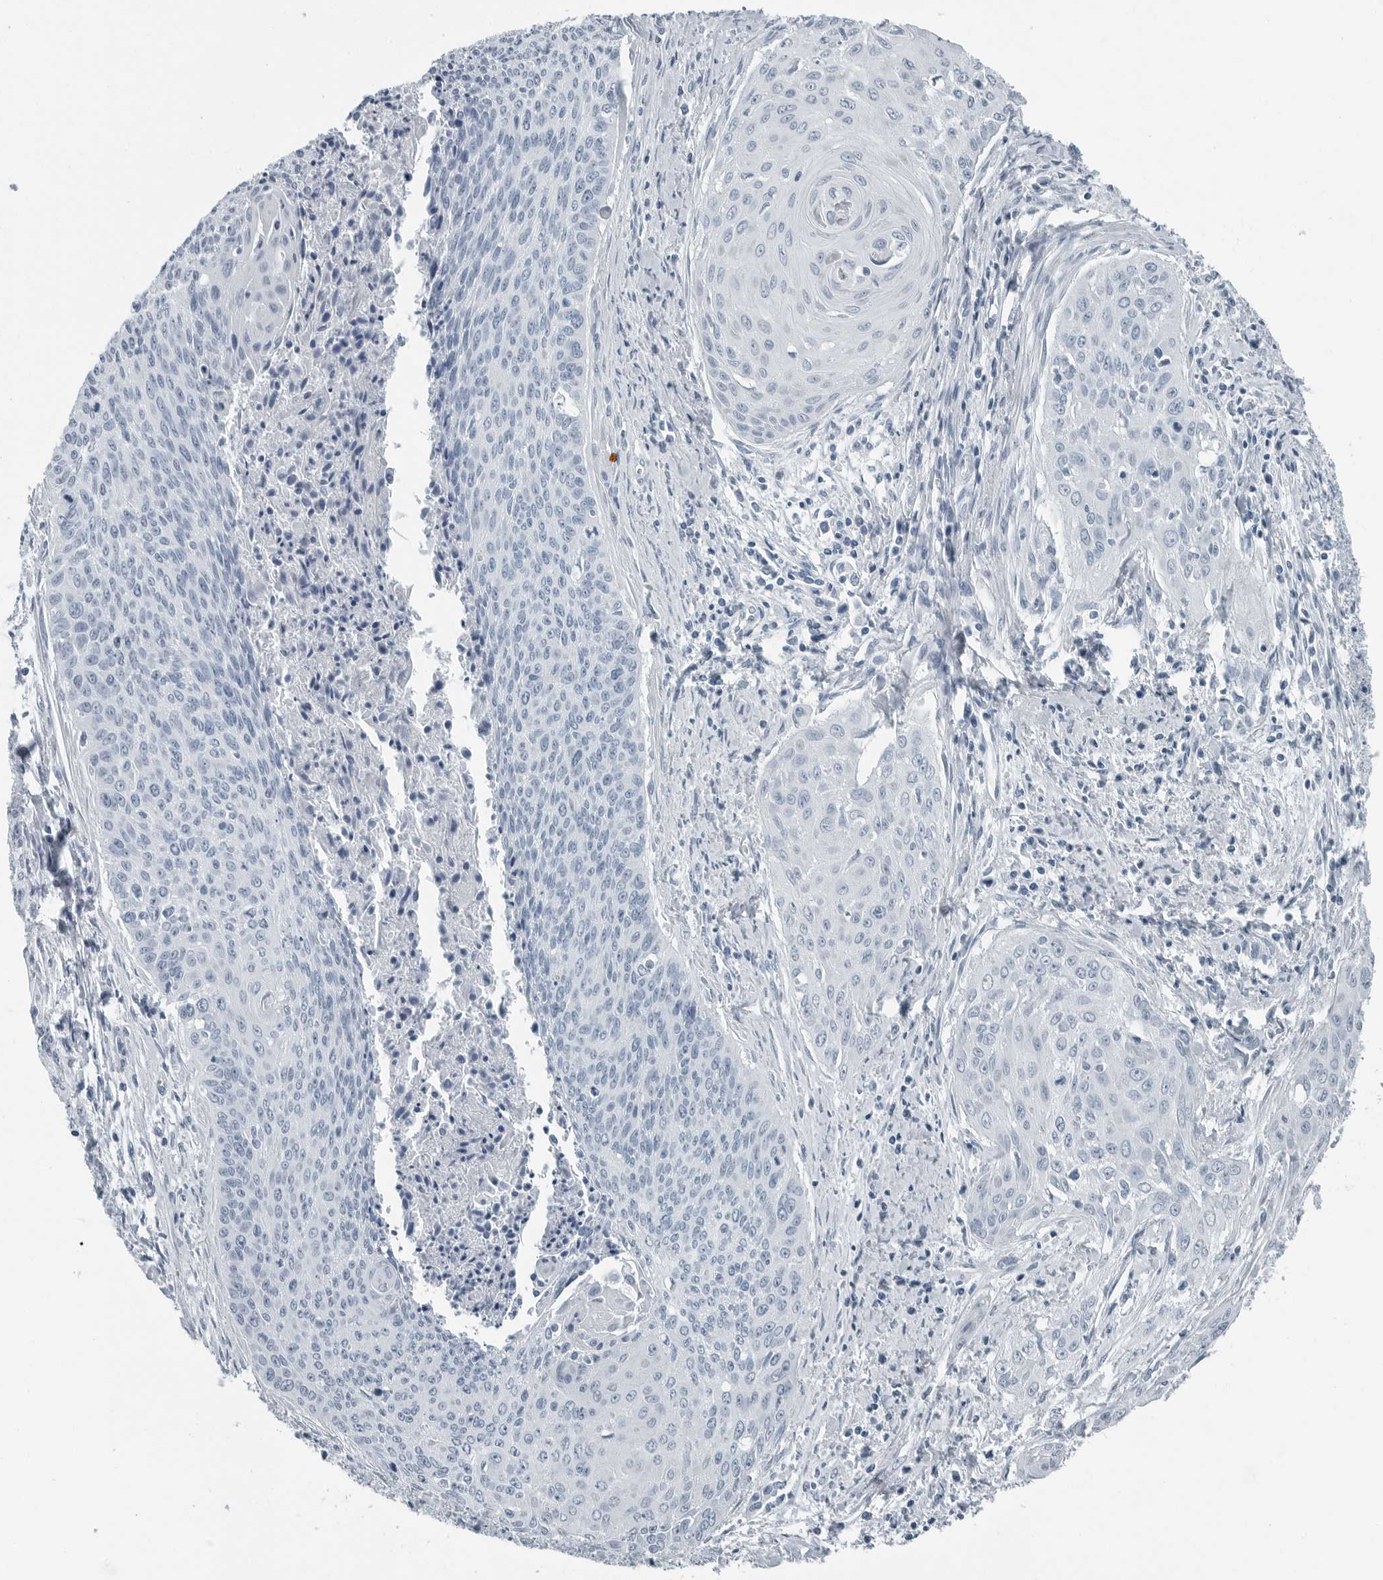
{"staining": {"intensity": "negative", "quantity": "none", "location": "none"}, "tissue": "cervical cancer", "cell_type": "Tumor cells", "image_type": "cancer", "snomed": [{"axis": "morphology", "description": "Squamous cell carcinoma, NOS"}, {"axis": "topography", "description": "Cervix"}], "caption": "An immunohistochemistry photomicrograph of cervical cancer (squamous cell carcinoma) is shown. There is no staining in tumor cells of cervical cancer (squamous cell carcinoma). Nuclei are stained in blue.", "gene": "ZPBP2", "patient": {"sex": "female", "age": 55}}